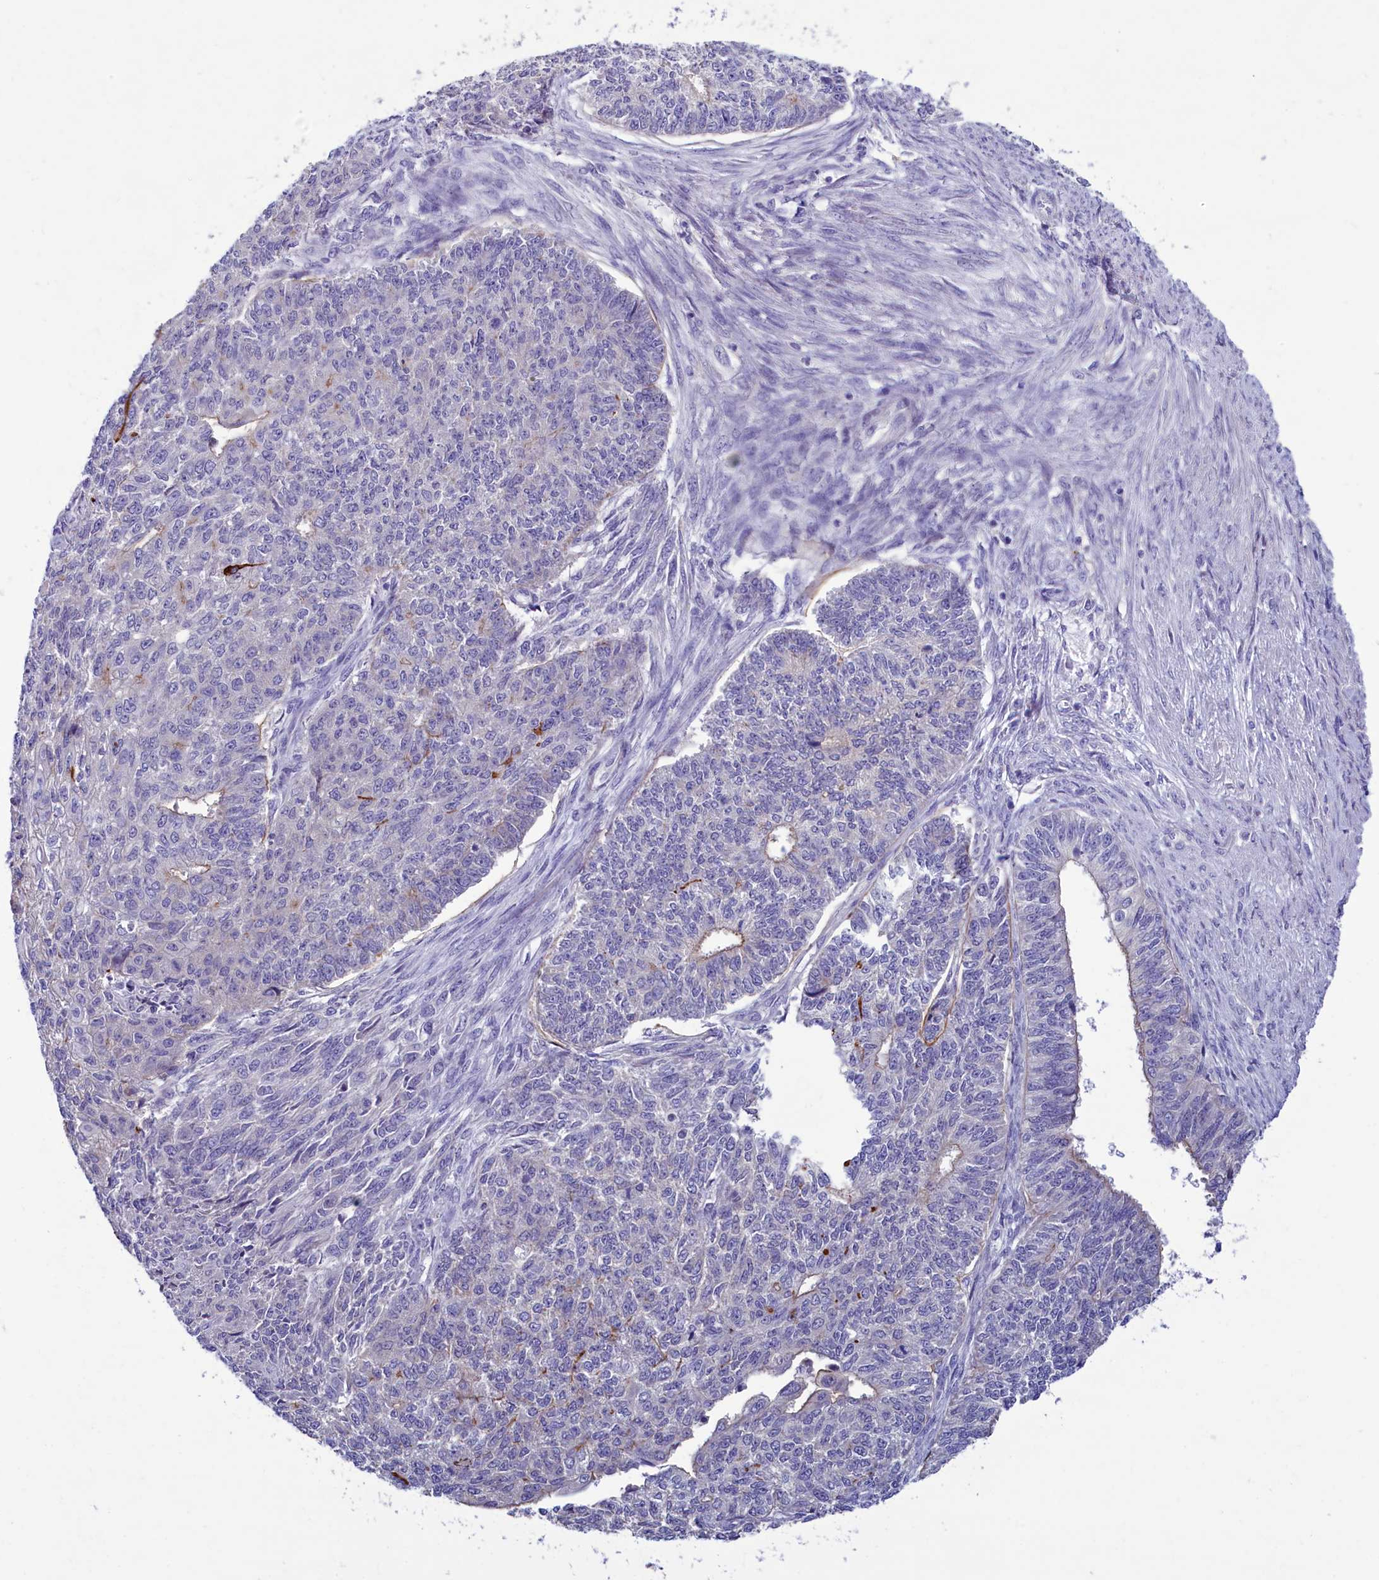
{"staining": {"intensity": "negative", "quantity": "none", "location": "none"}, "tissue": "endometrial cancer", "cell_type": "Tumor cells", "image_type": "cancer", "snomed": [{"axis": "morphology", "description": "Adenocarcinoma, NOS"}, {"axis": "topography", "description": "Endometrium"}], "caption": "Tumor cells show no significant protein positivity in endometrial cancer (adenocarcinoma). (DAB (3,3'-diaminobenzidine) immunohistochemistry with hematoxylin counter stain).", "gene": "KRBOX5", "patient": {"sex": "female", "age": 32}}